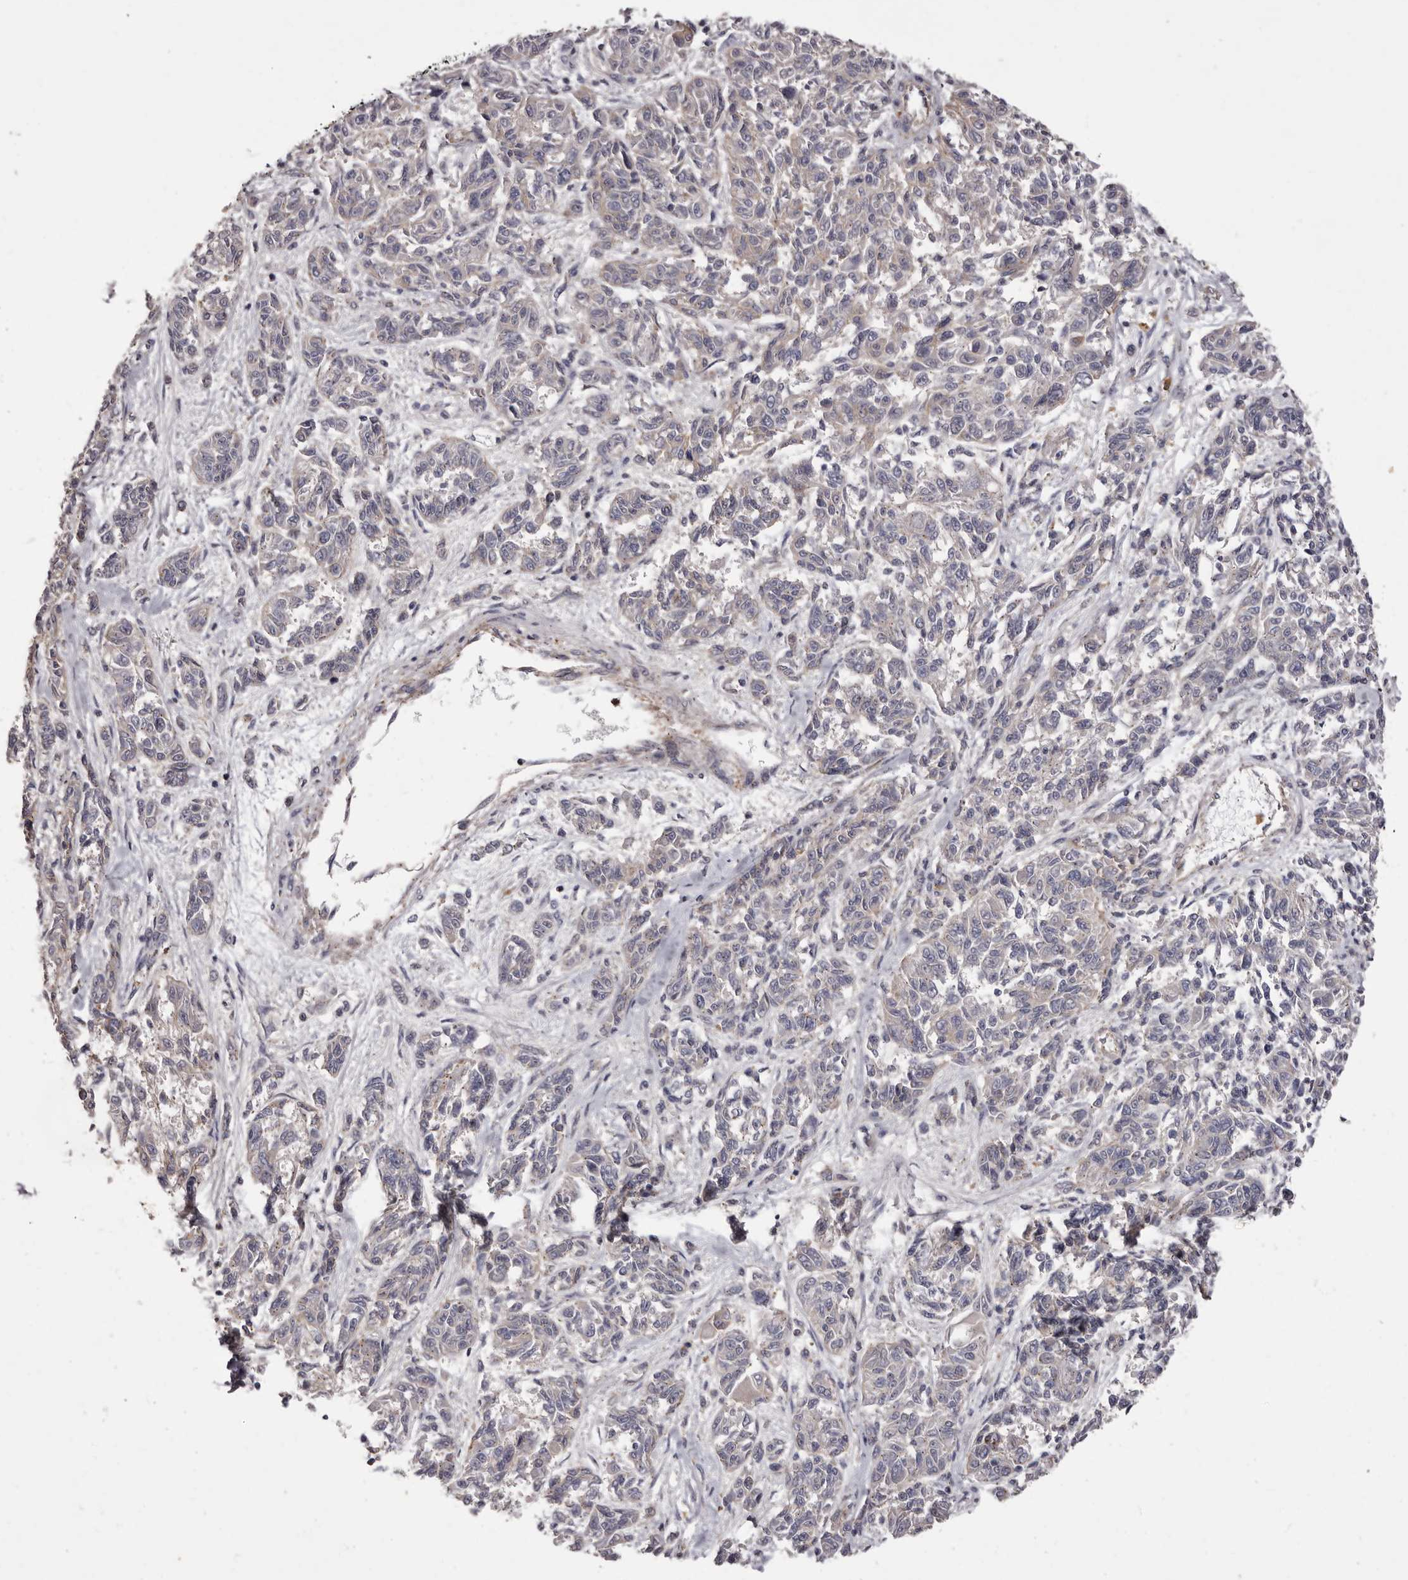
{"staining": {"intensity": "negative", "quantity": "none", "location": "none"}, "tissue": "melanoma", "cell_type": "Tumor cells", "image_type": "cancer", "snomed": [{"axis": "morphology", "description": "Malignant melanoma, NOS"}, {"axis": "topography", "description": "Skin"}], "caption": "High magnification brightfield microscopy of melanoma stained with DAB (brown) and counterstained with hematoxylin (blue): tumor cells show no significant positivity.", "gene": "PEG10", "patient": {"sex": "male", "age": 53}}